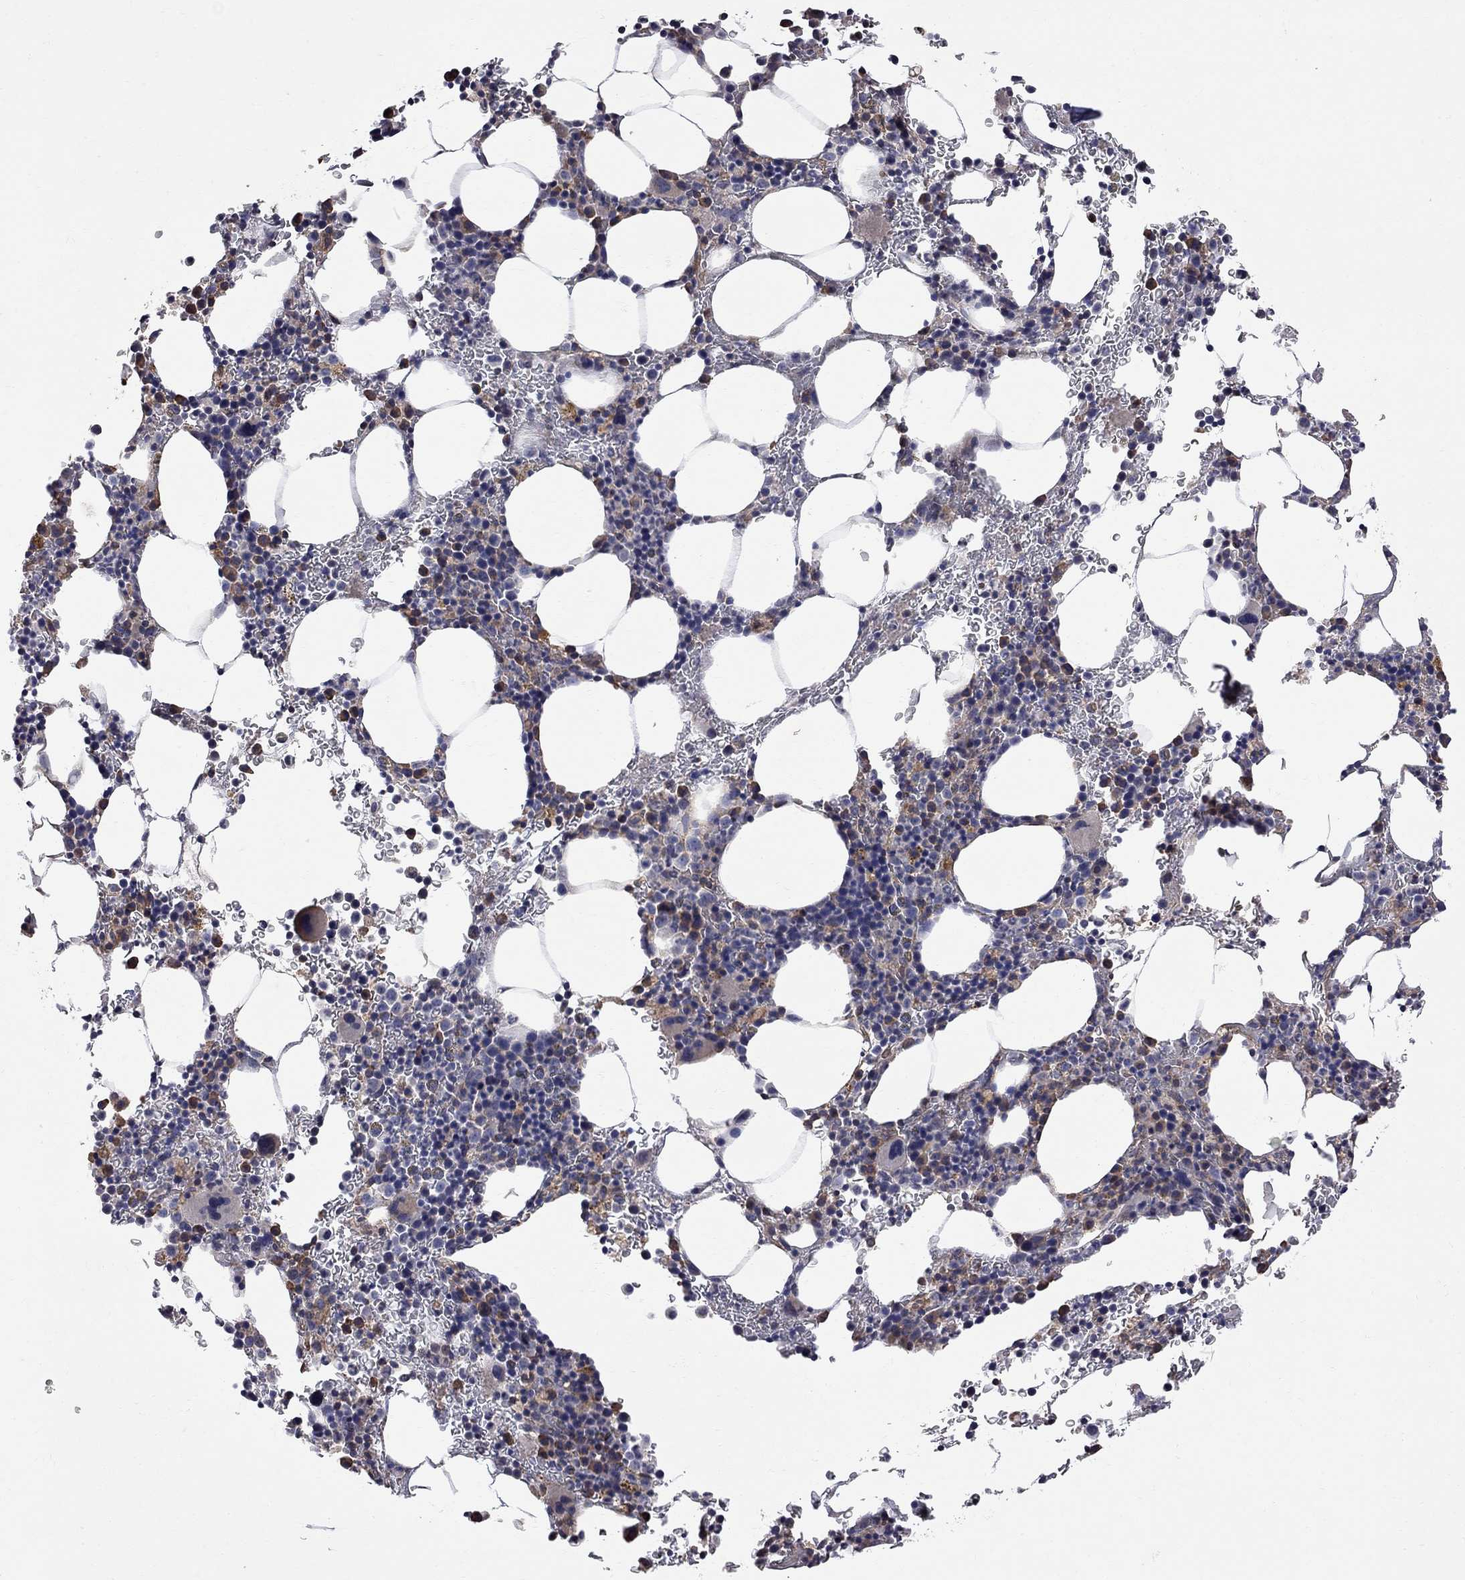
{"staining": {"intensity": "moderate", "quantity": "<25%", "location": "cytoplasmic/membranous"}, "tissue": "bone marrow", "cell_type": "Hematopoietic cells", "image_type": "normal", "snomed": [{"axis": "morphology", "description": "Normal tissue, NOS"}, {"axis": "topography", "description": "Bone marrow"}], "caption": "A high-resolution photomicrograph shows immunohistochemistry (IHC) staining of benign bone marrow, which reveals moderate cytoplasmic/membranous expression in about <25% of hematopoietic cells.", "gene": "ABI3", "patient": {"sex": "male", "age": 77}}